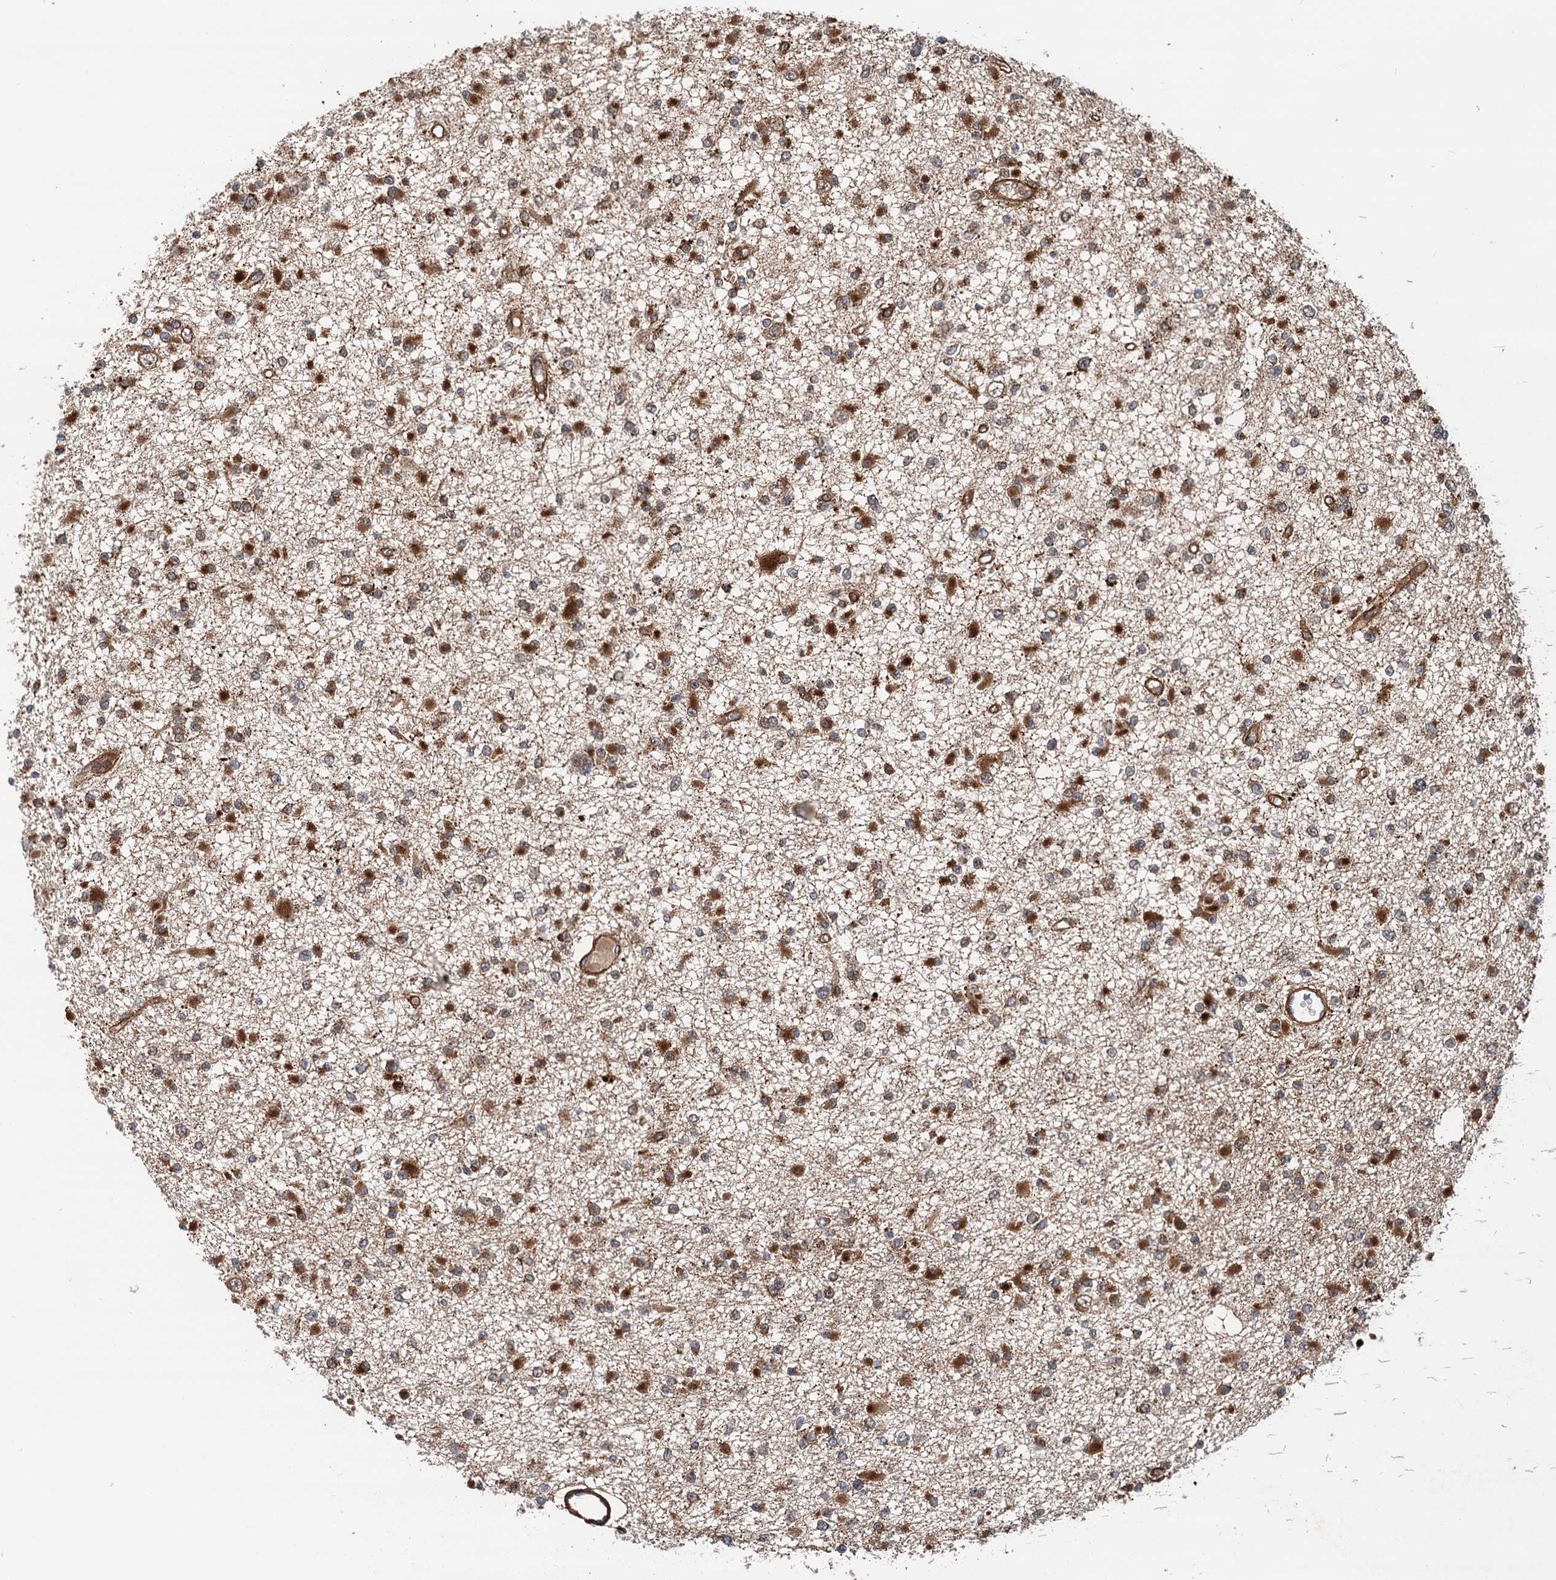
{"staining": {"intensity": "strong", "quantity": ">75%", "location": "cytoplasmic/membranous"}, "tissue": "glioma", "cell_type": "Tumor cells", "image_type": "cancer", "snomed": [{"axis": "morphology", "description": "Glioma, malignant, Low grade"}, {"axis": "topography", "description": "Brain"}], "caption": "Immunohistochemical staining of human low-grade glioma (malignant) demonstrates high levels of strong cytoplasmic/membranous protein expression in approximately >75% of tumor cells.", "gene": "NLRP10", "patient": {"sex": "female", "age": 22}}